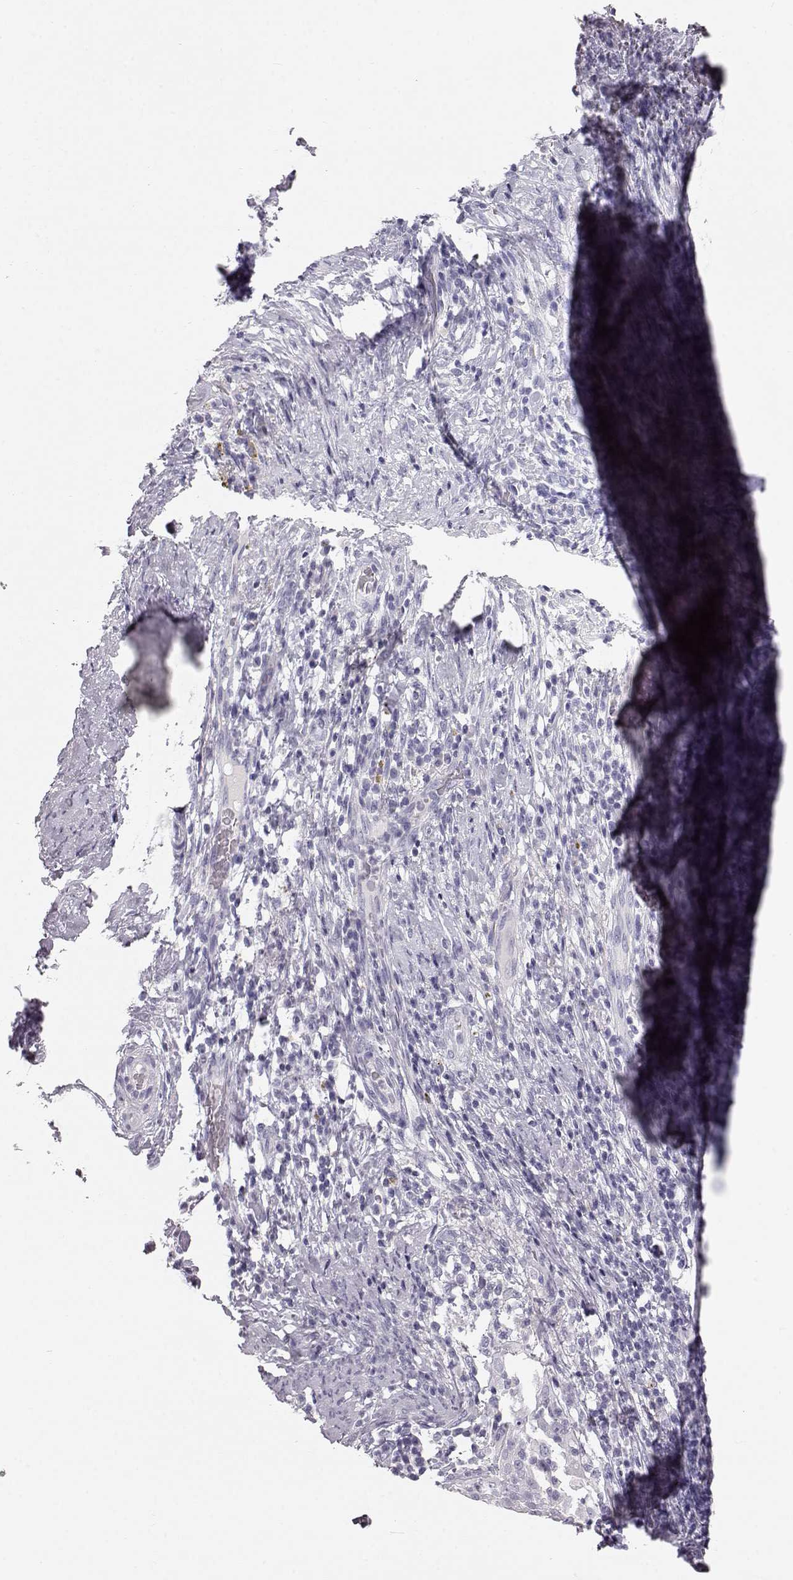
{"staining": {"intensity": "negative", "quantity": "none", "location": "none"}, "tissue": "cervical cancer", "cell_type": "Tumor cells", "image_type": "cancer", "snomed": [{"axis": "morphology", "description": "Squamous cell carcinoma, NOS"}, {"axis": "topography", "description": "Cervix"}], "caption": "A high-resolution image shows IHC staining of squamous cell carcinoma (cervical), which exhibits no significant staining in tumor cells.", "gene": "KRTAP16-1", "patient": {"sex": "female", "age": 51}}